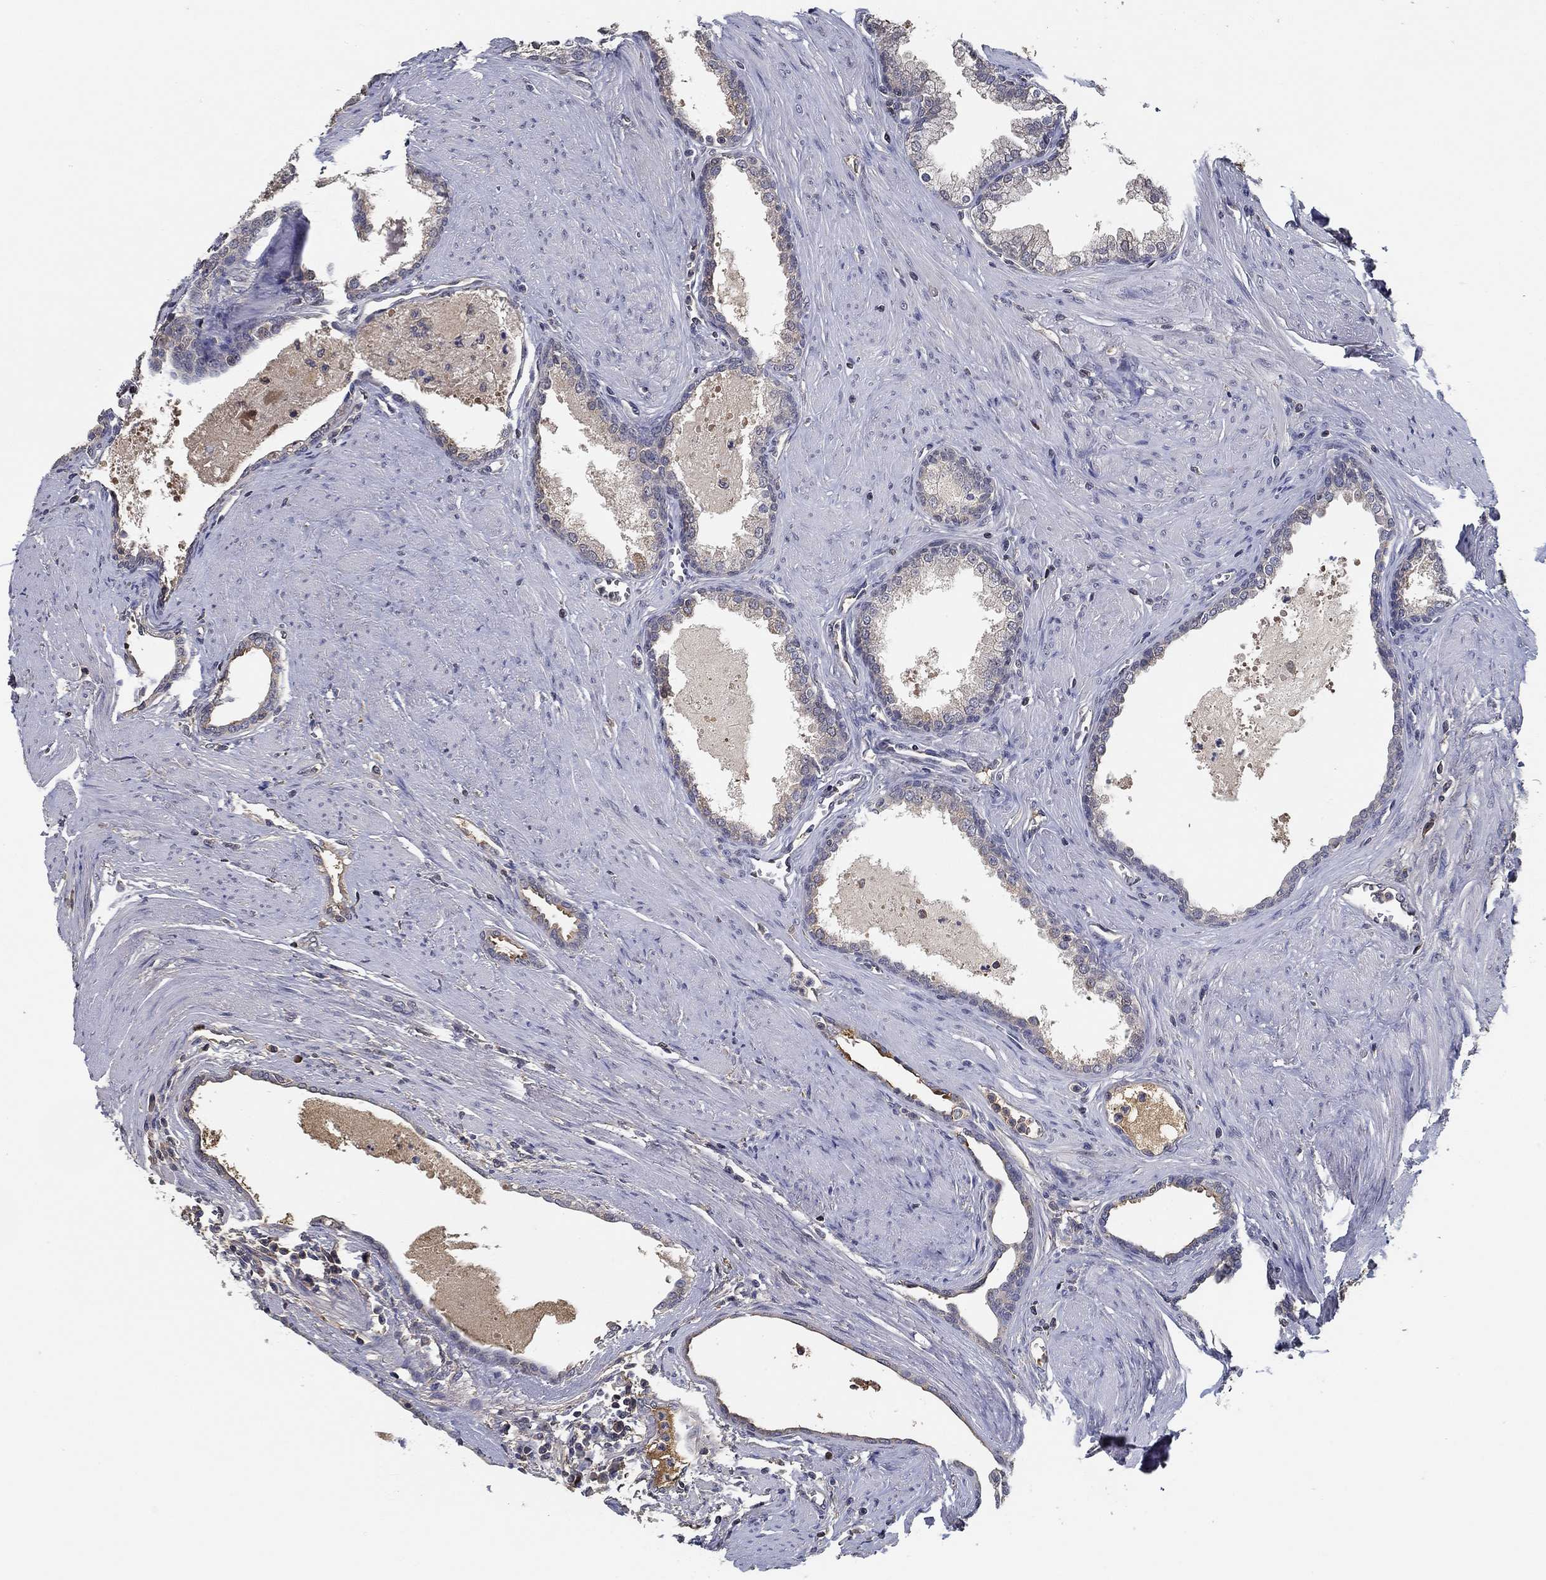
{"staining": {"intensity": "negative", "quantity": "none", "location": "none"}, "tissue": "prostate cancer", "cell_type": "Tumor cells", "image_type": "cancer", "snomed": [{"axis": "morphology", "description": "Adenocarcinoma, NOS"}, {"axis": "topography", "description": "Prostate"}], "caption": "Immunohistochemistry micrograph of adenocarcinoma (prostate) stained for a protein (brown), which exhibits no staining in tumor cells.", "gene": "IL10", "patient": {"sex": "male", "age": 66}}